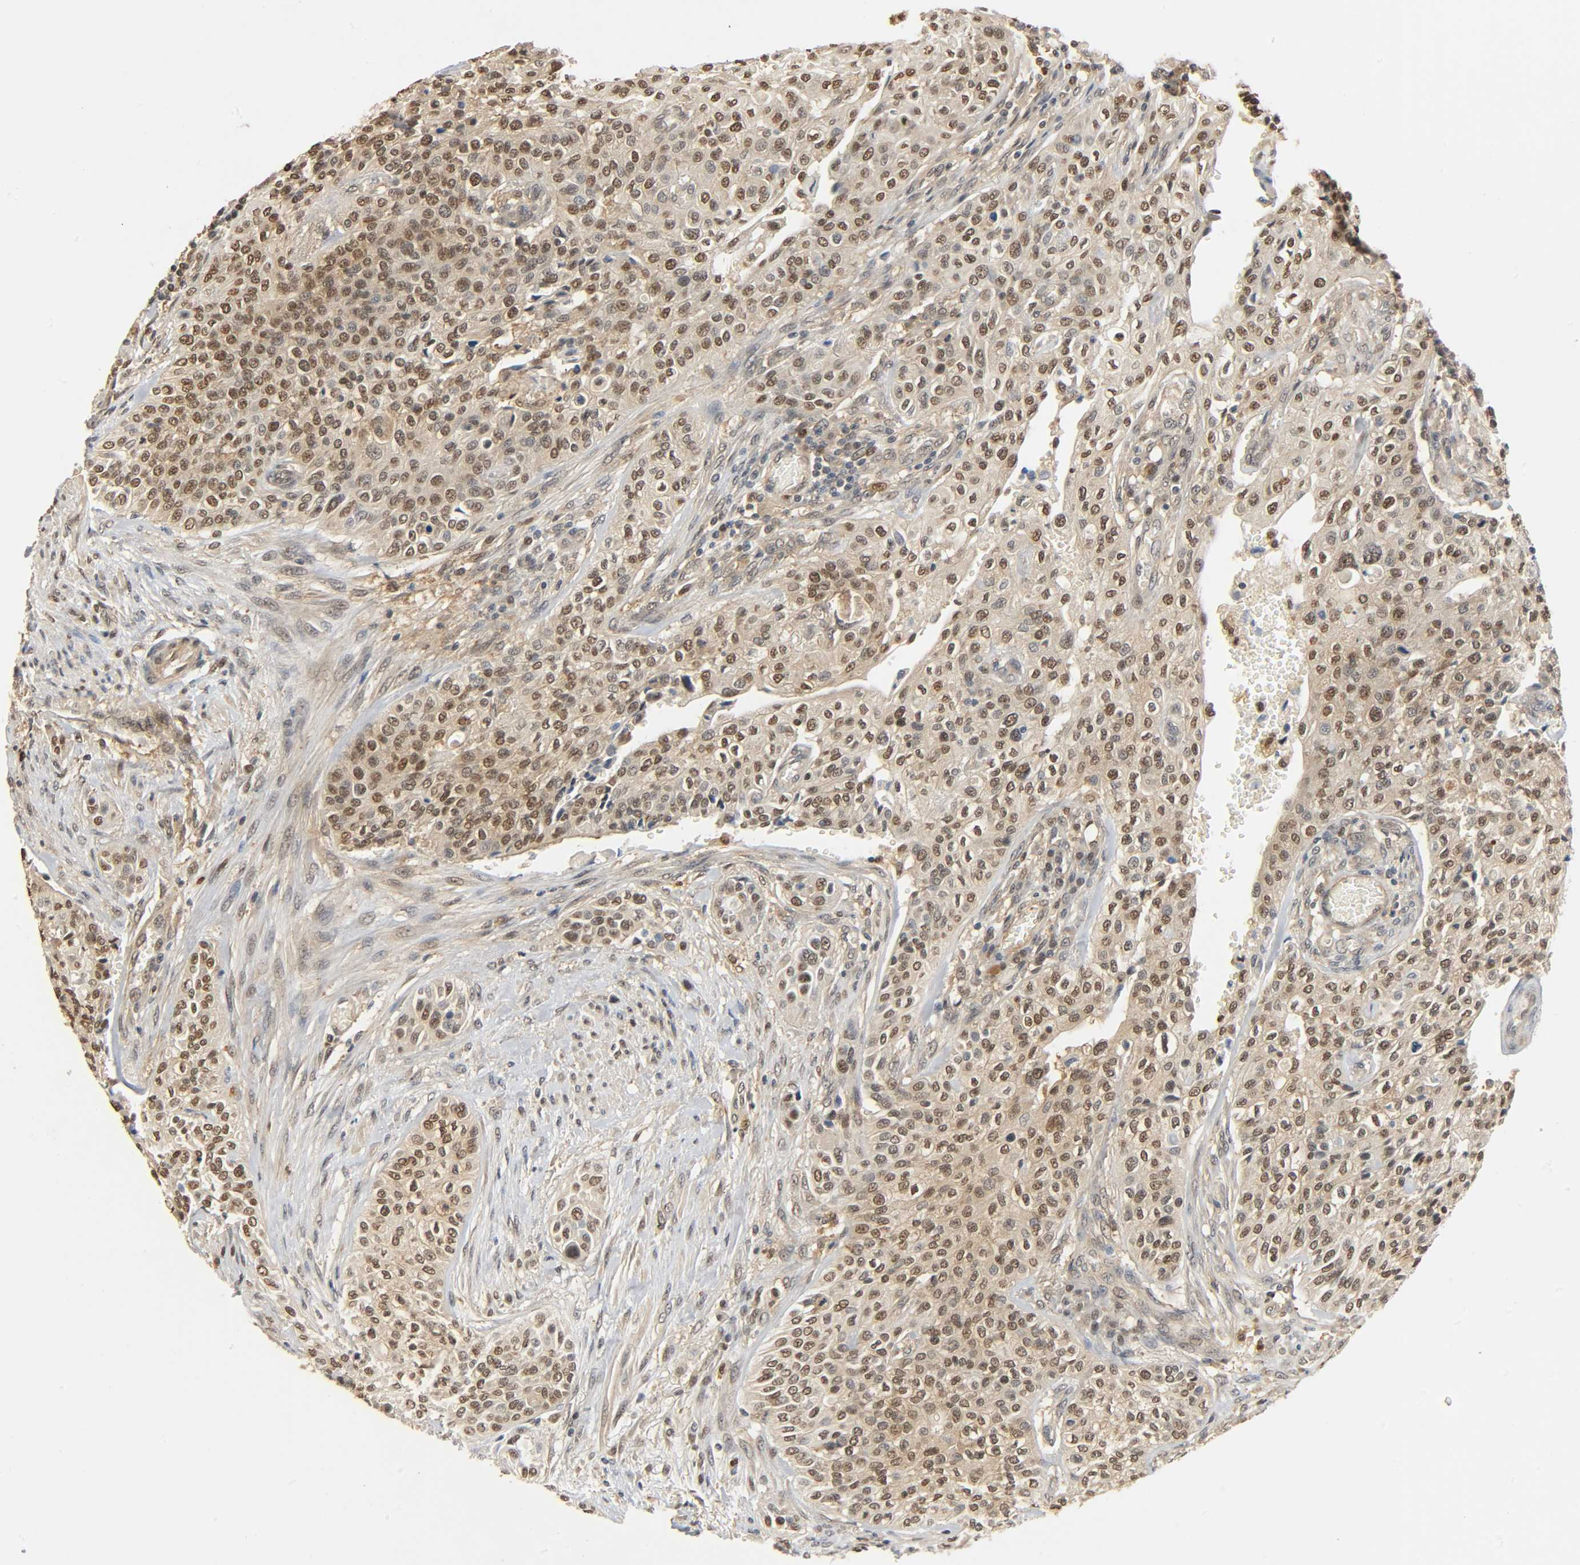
{"staining": {"intensity": "moderate", "quantity": ">75%", "location": "cytoplasmic/membranous,nuclear"}, "tissue": "urothelial cancer", "cell_type": "Tumor cells", "image_type": "cancer", "snomed": [{"axis": "morphology", "description": "Urothelial carcinoma, High grade"}, {"axis": "topography", "description": "Urinary bladder"}], "caption": "Immunohistochemical staining of urothelial cancer exhibits medium levels of moderate cytoplasmic/membranous and nuclear staining in about >75% of tumor cells.", "gene": "ZFPM2", "patient": {"sex": "male", "age": 74}}